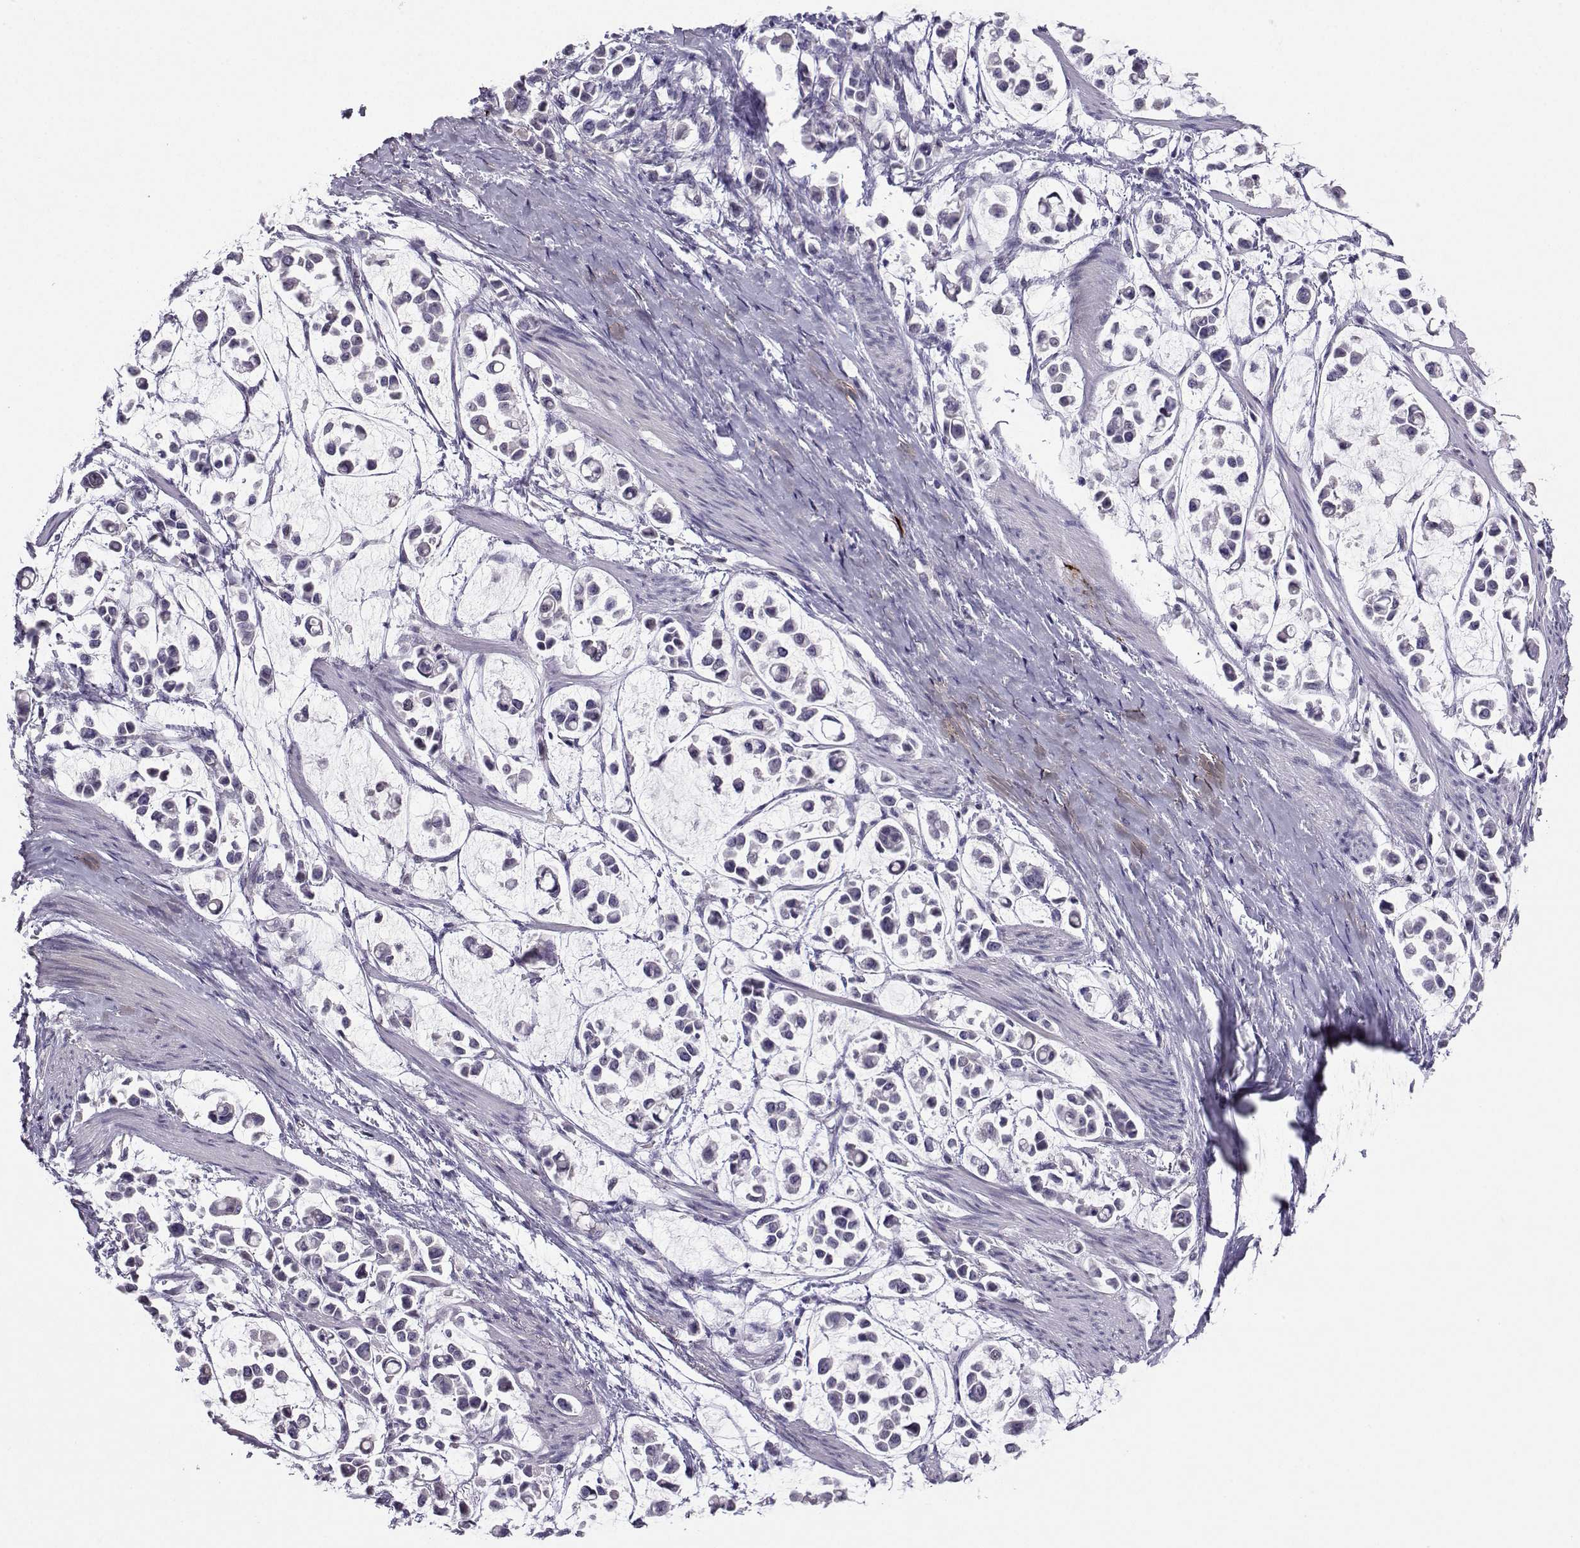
{"staining": {"intensity": "negative", "quantity": "none", "location": "none"}, "tissue": "stomach cancer", "cell_type": "Tumor cells", "image_type": "cancer", "snomed": [{"axis": "morphology", "description": "Adenocarcinoma, NOS"}, {"axis": "topography", "description": "Stomach"}], "caption": "There is no significant staining in tumor cells of stomach cancer (adenocarcinoma).", "gene": "CARTPT", "patient": {"sex": "male", "age": 82}}